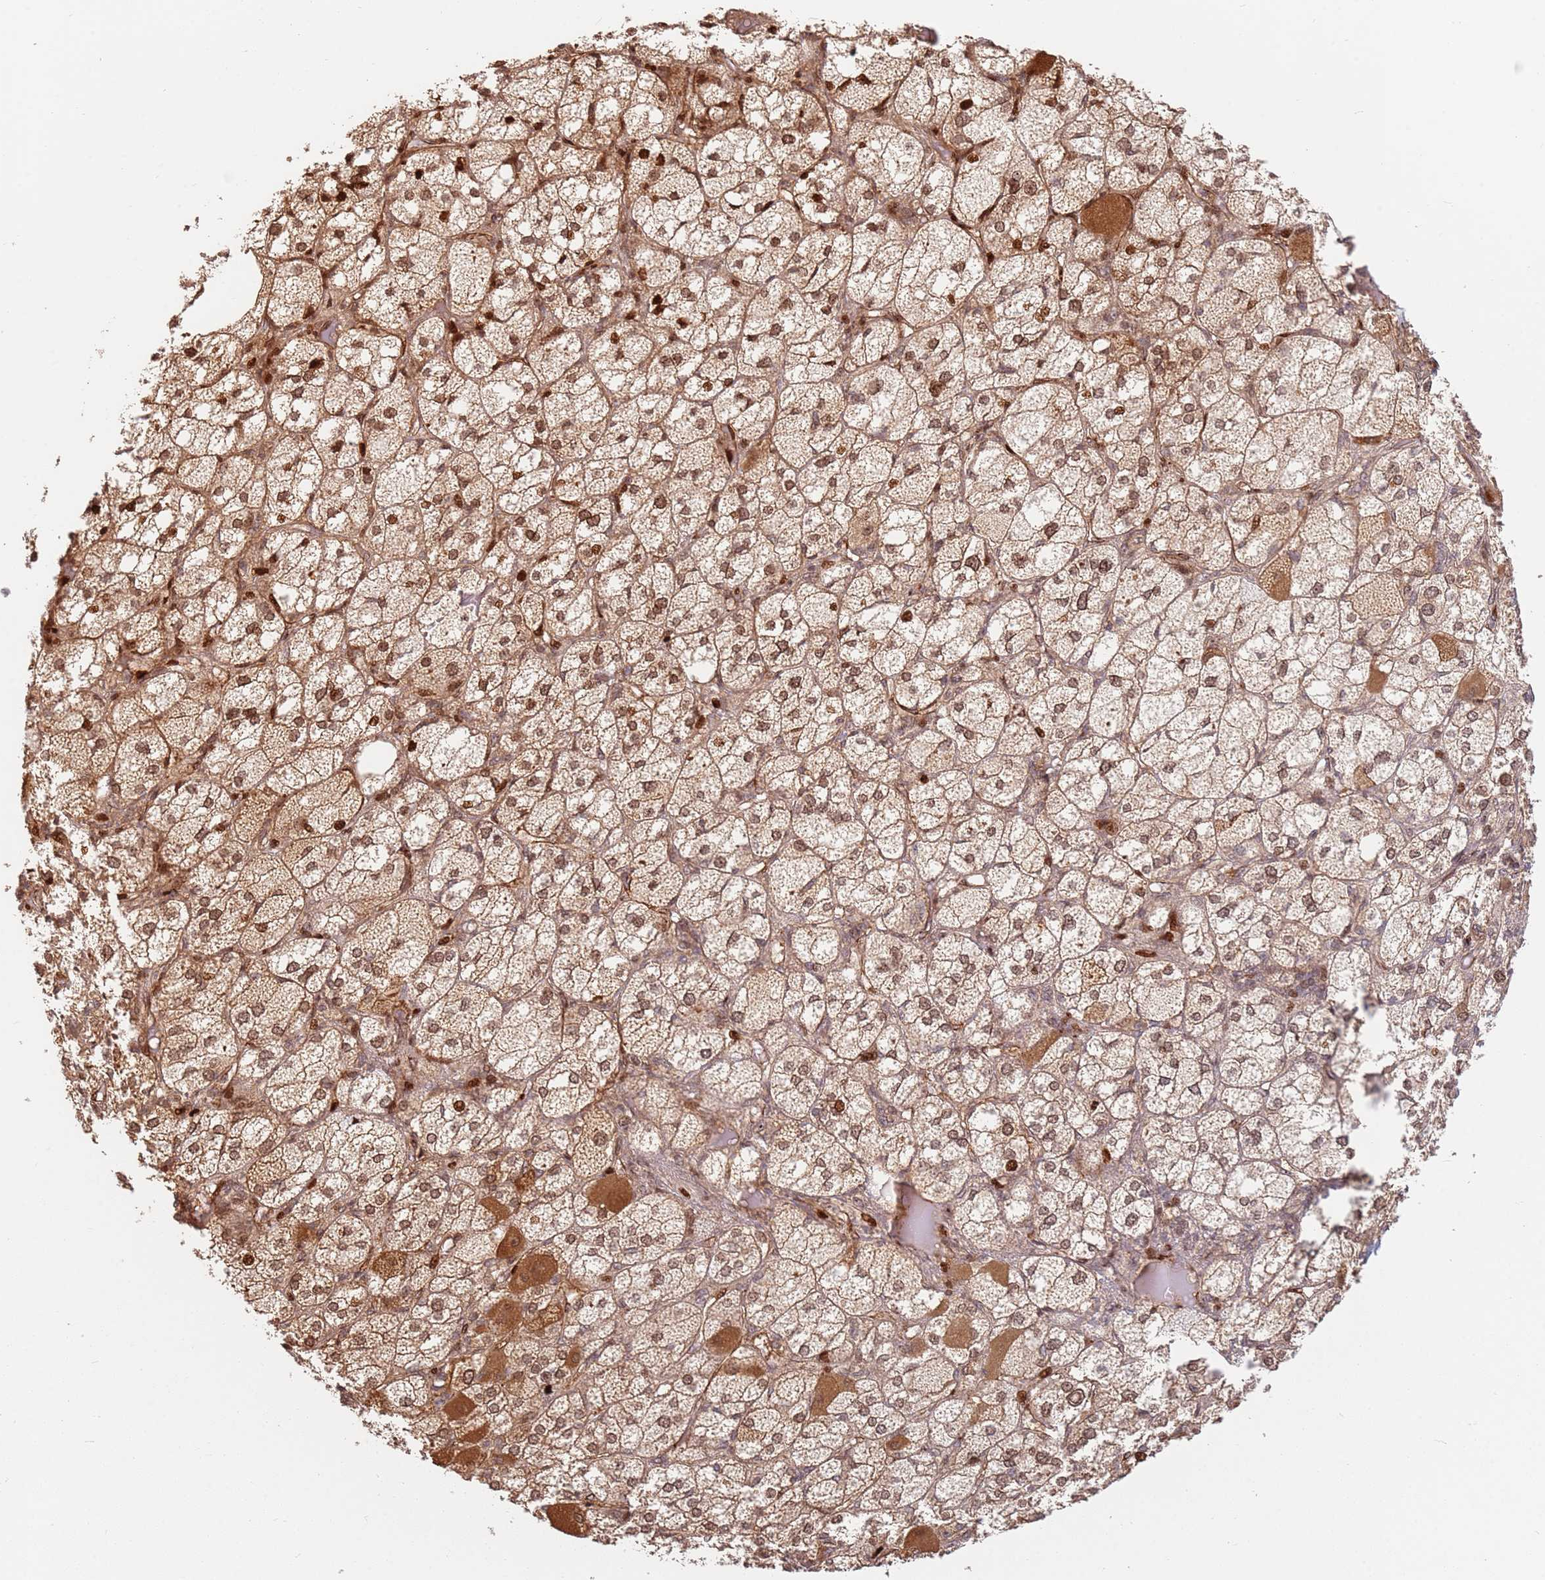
{"staining": {"intensity": "strong", "quantity": "25%-75%", "location": "cytoplasmic/membranous,nuclear"}, "tissue": "adrenal gland", "cell_type": "Glandular cells", "image_type": "normal", "snomed": [{"axis": "morphology", "description": "Normal tissue, NOS"}, {"axis": "topography", "description": "Adrenal gland"}], "caption": "Glandular cells demonstrate strong cytoplasmic/membranous,nuclear positivity in approximately 25%-75% of cells in normal adrenal gland.", "gene": "TMEM233", "patient": {"sex": "female", "age": 61}}